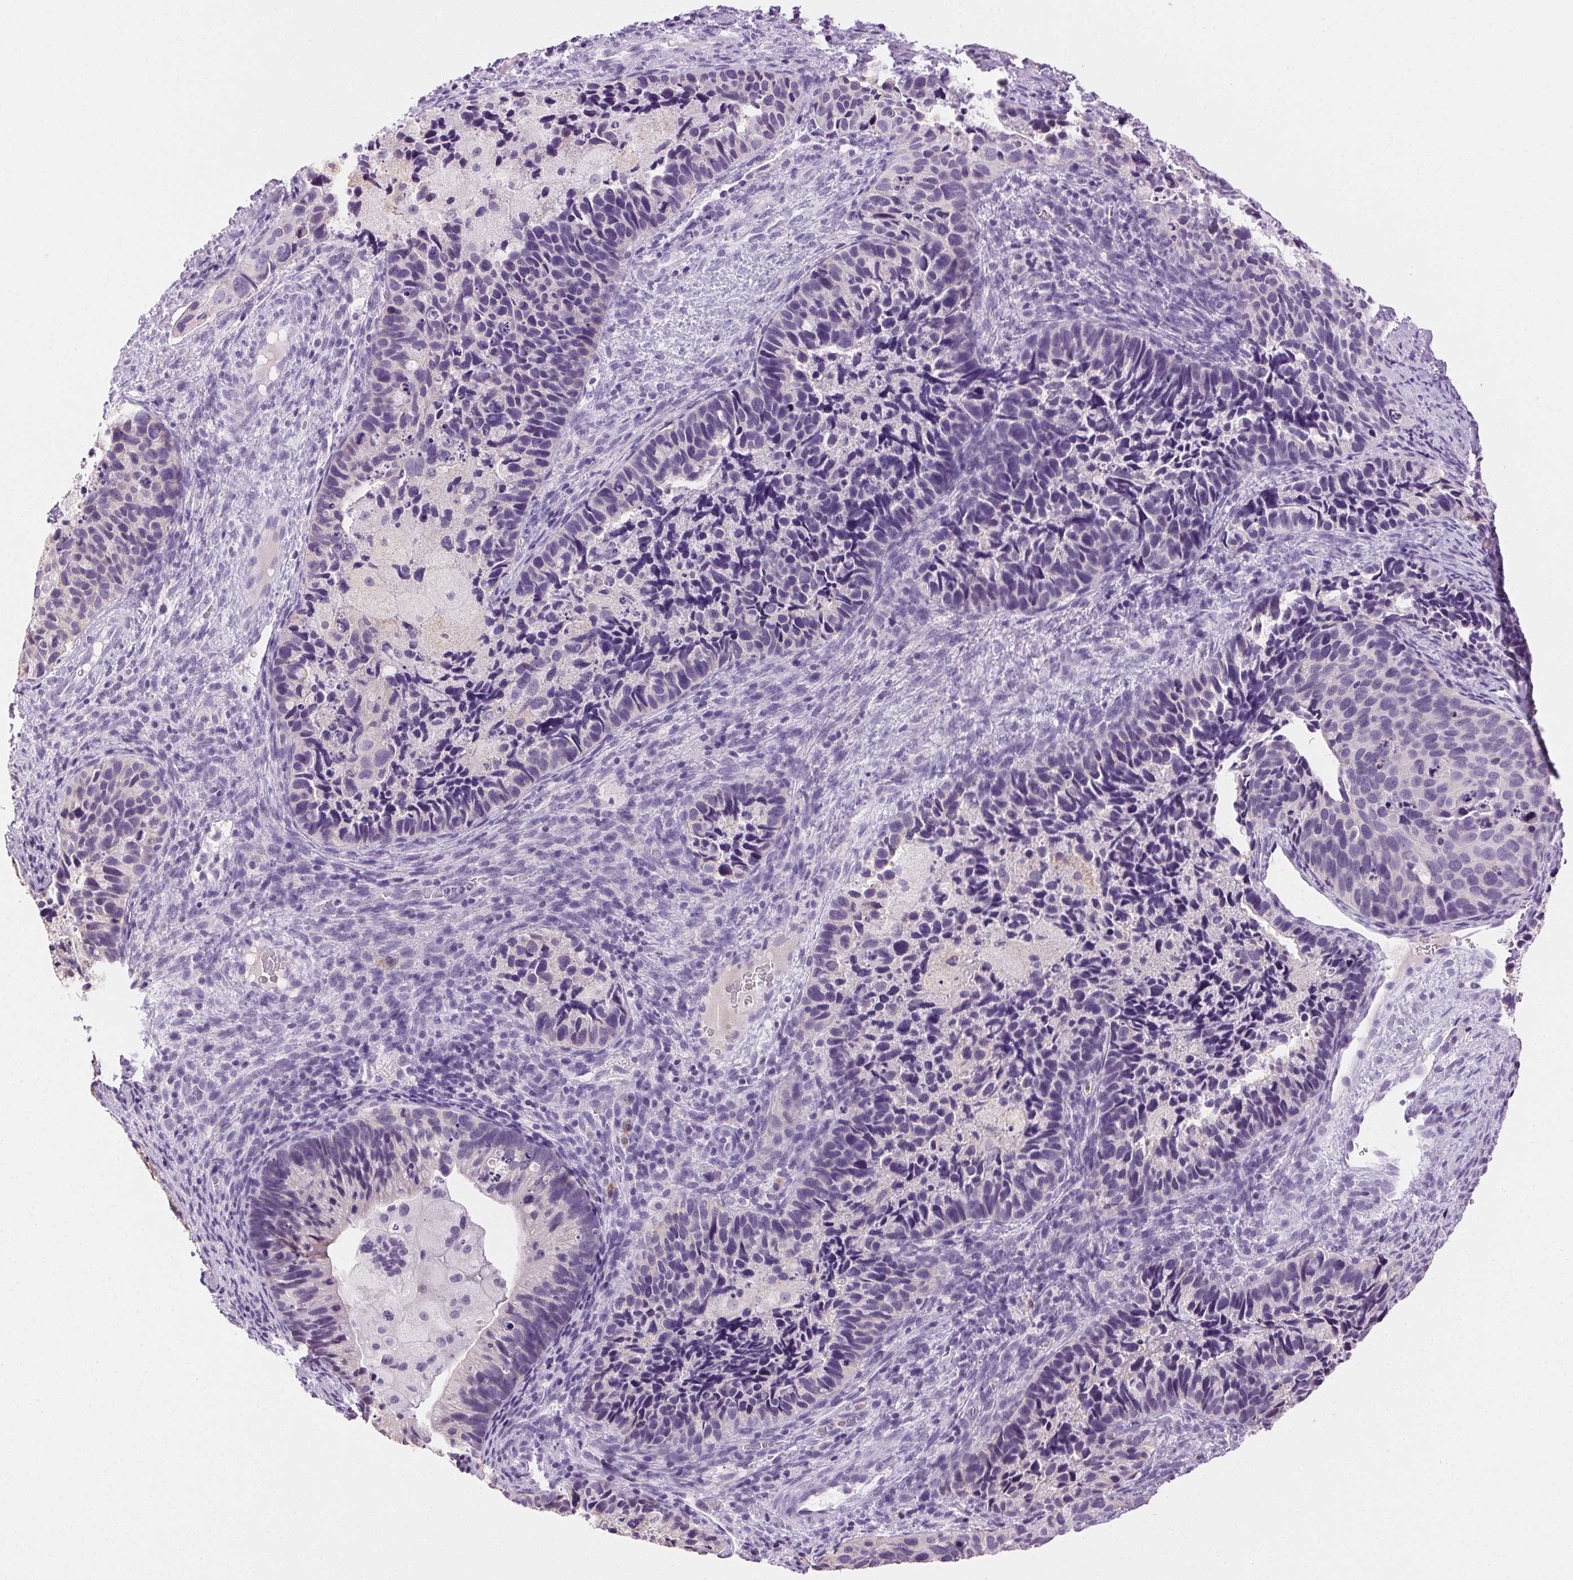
{"staining": {"intensity": "negative", "quantity": "none", "location": "none"}, "tissue": "cervical cancer", "cell_type": "Tumor cells", "image_type": "cancer", "snomed": [{"axis": "morphology", "description": "Squamous cell carcinoma, NOS"}, {"axis": "topography", "description": "Cervix"}], "caption": "Protein analysis of squamous cell carcinoma (cervical) displays no significant expression in tumor cells.", "gene": "CLDN10", "patient": {"sex": "female", "age": 38}}